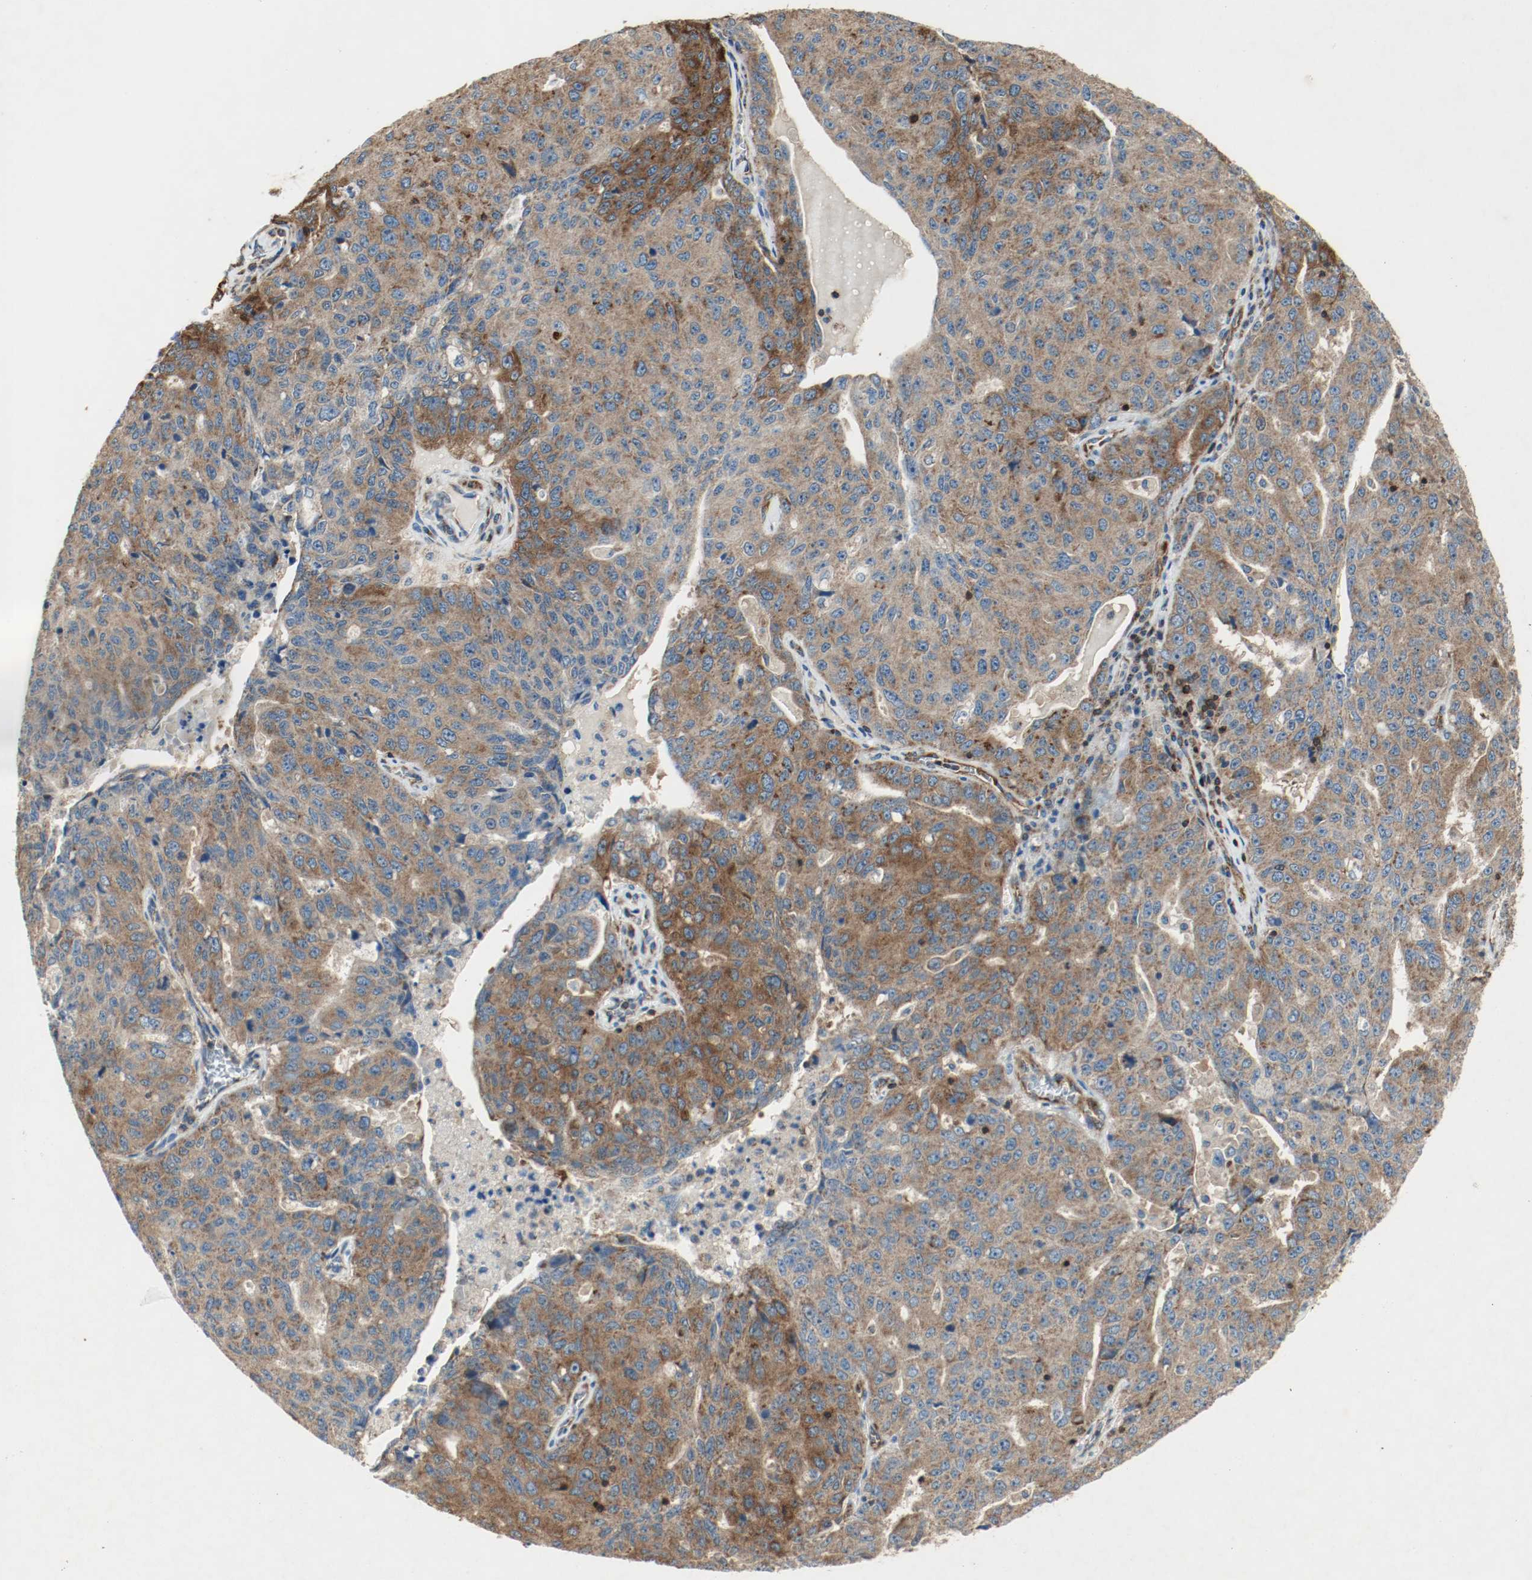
{"staining": {"intensity": "strong", "quantity": ">75%", "location": "cytoplasmic/membranous"}, "tissue": "ovarian cancer", "cell_type": "Tumor cells", "image_type": "cancer", "snomed": [{"axis": "morphology", "description": "Carcinoma, endometroid"}, {"axis": "topography", "description": "Ovary"}], "caption": "This micrograph exhibits endometroid carcinoma (ovarian) stained with IHC to label a protein in brown. The cytoplasmic/membranous of tumor cells show strong positivity for the protein. Nuclei are counter-stained blue.", "gene": "PLCG1", "patient": {"sex": "female", "age": 62}}